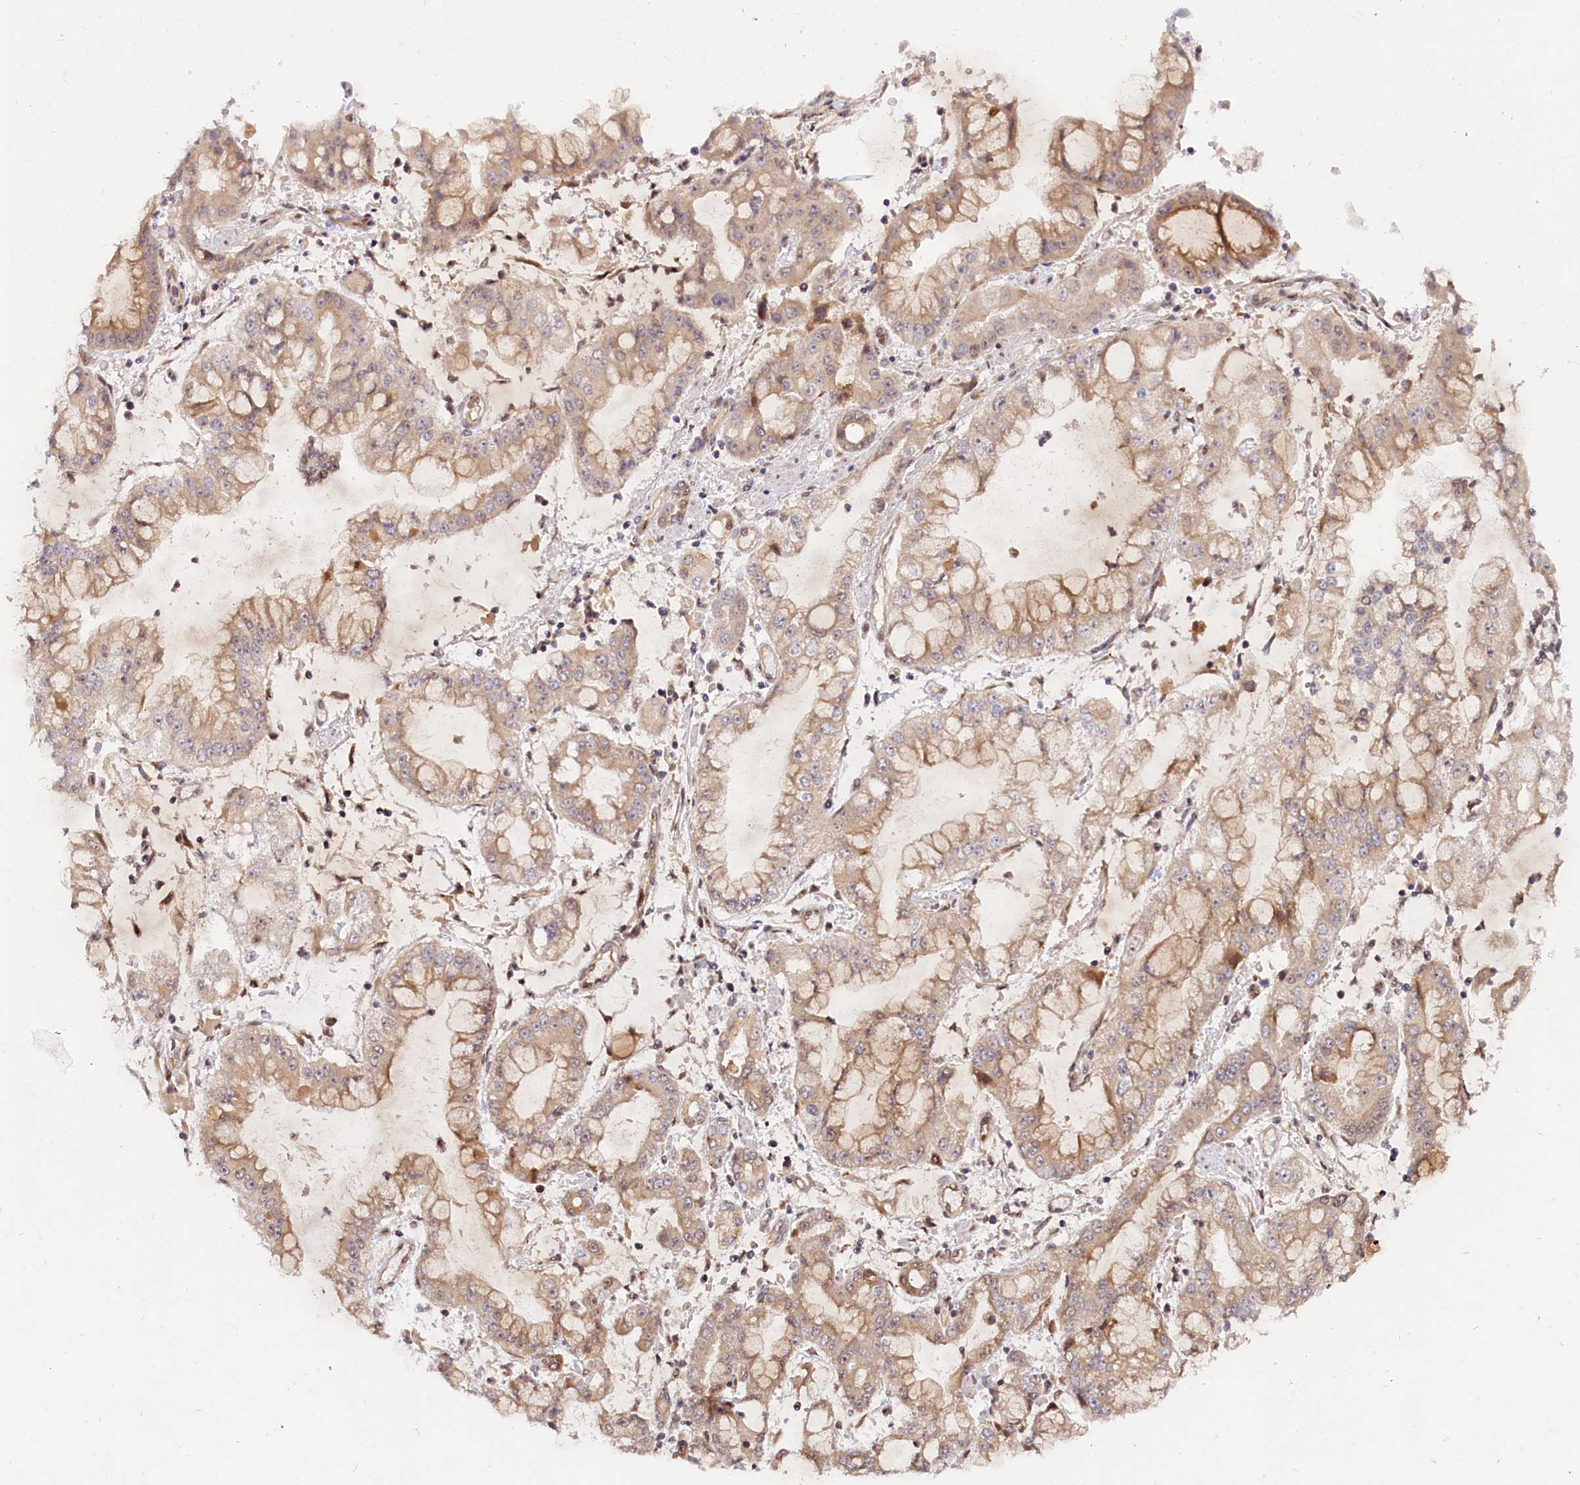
{"staining": {"intensity": "weak", "quantity": ">75%", "location": "cytoplasmic/membranous"}, "tissue": "stomach cancer", "cell_type": "Tumor cells", "image_type": "cancer", "snomed": [{"axis": "morphology", "description": "Adenocarcinoma, NOS"}, {"axis": "topography", "description": "Stomach"}], "caption": "Approximately >75% of tumor cells in human adenocarcinoma (stomach) display weak cytoplasmic/membranous protein expression as visualized by brown immunohistochemical staining.", "gene": "ANKRD24", "patient": {"sex": "male", "age": 76}}